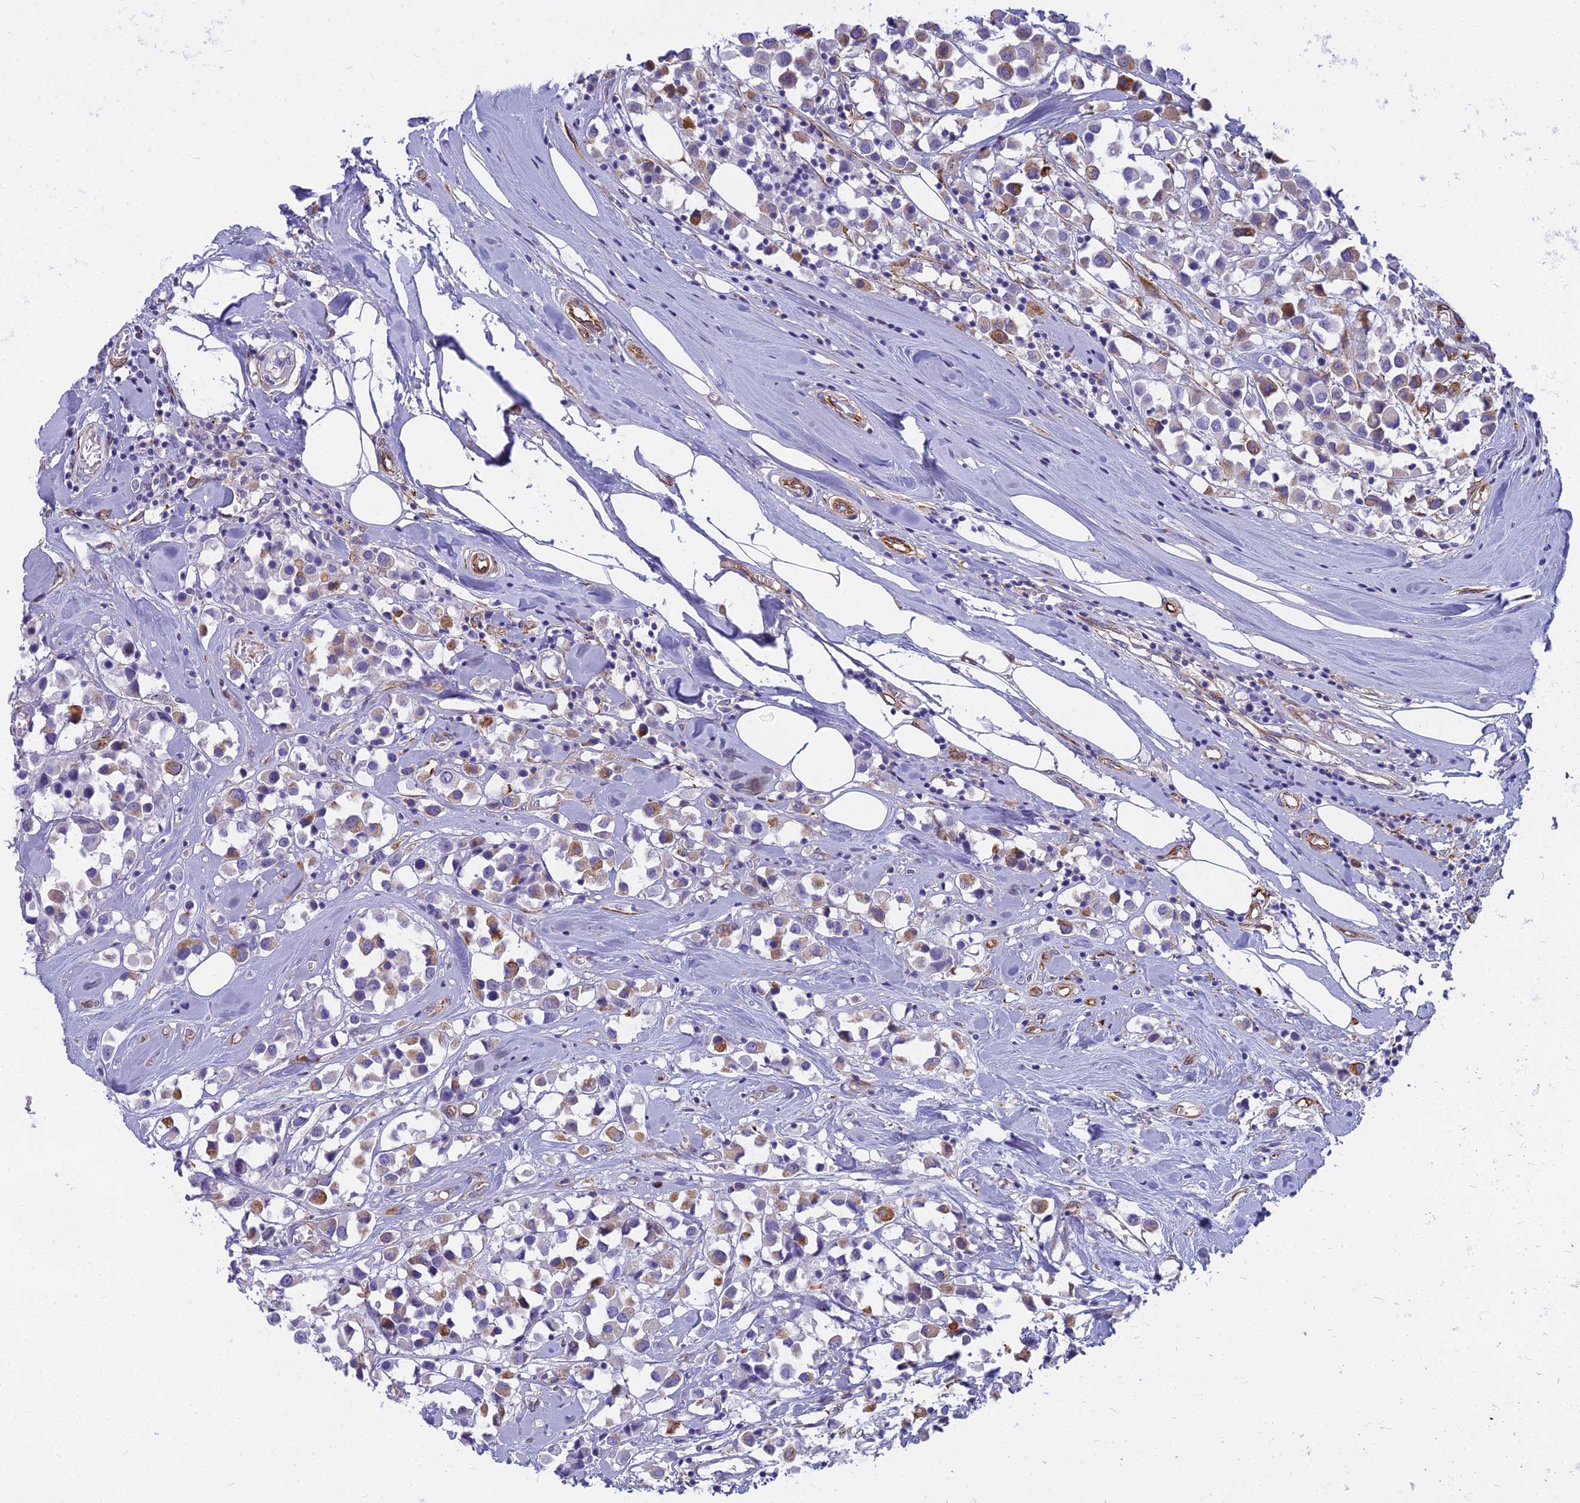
{"staining": {"intensity": "moderate", "quantity": "<25%", "location": "cytoplasmic/membranous"}, "tissue": "breast cancer", "cell_type": "Tumor cells", "image_type": "cancer", "snomed": [{"axis": "morphology", "description": "Duct carcinoma"}, {"axis": "topography", "description": "Breast"}], "caption": "Protein expression analysis of human breast intraductal carcinoma reveals moderate cytoplasmic/membranous positivity in about <25% of tumor cells.", "gene": "EVI2A", "patient": {"sex": "female", "age": 61}}